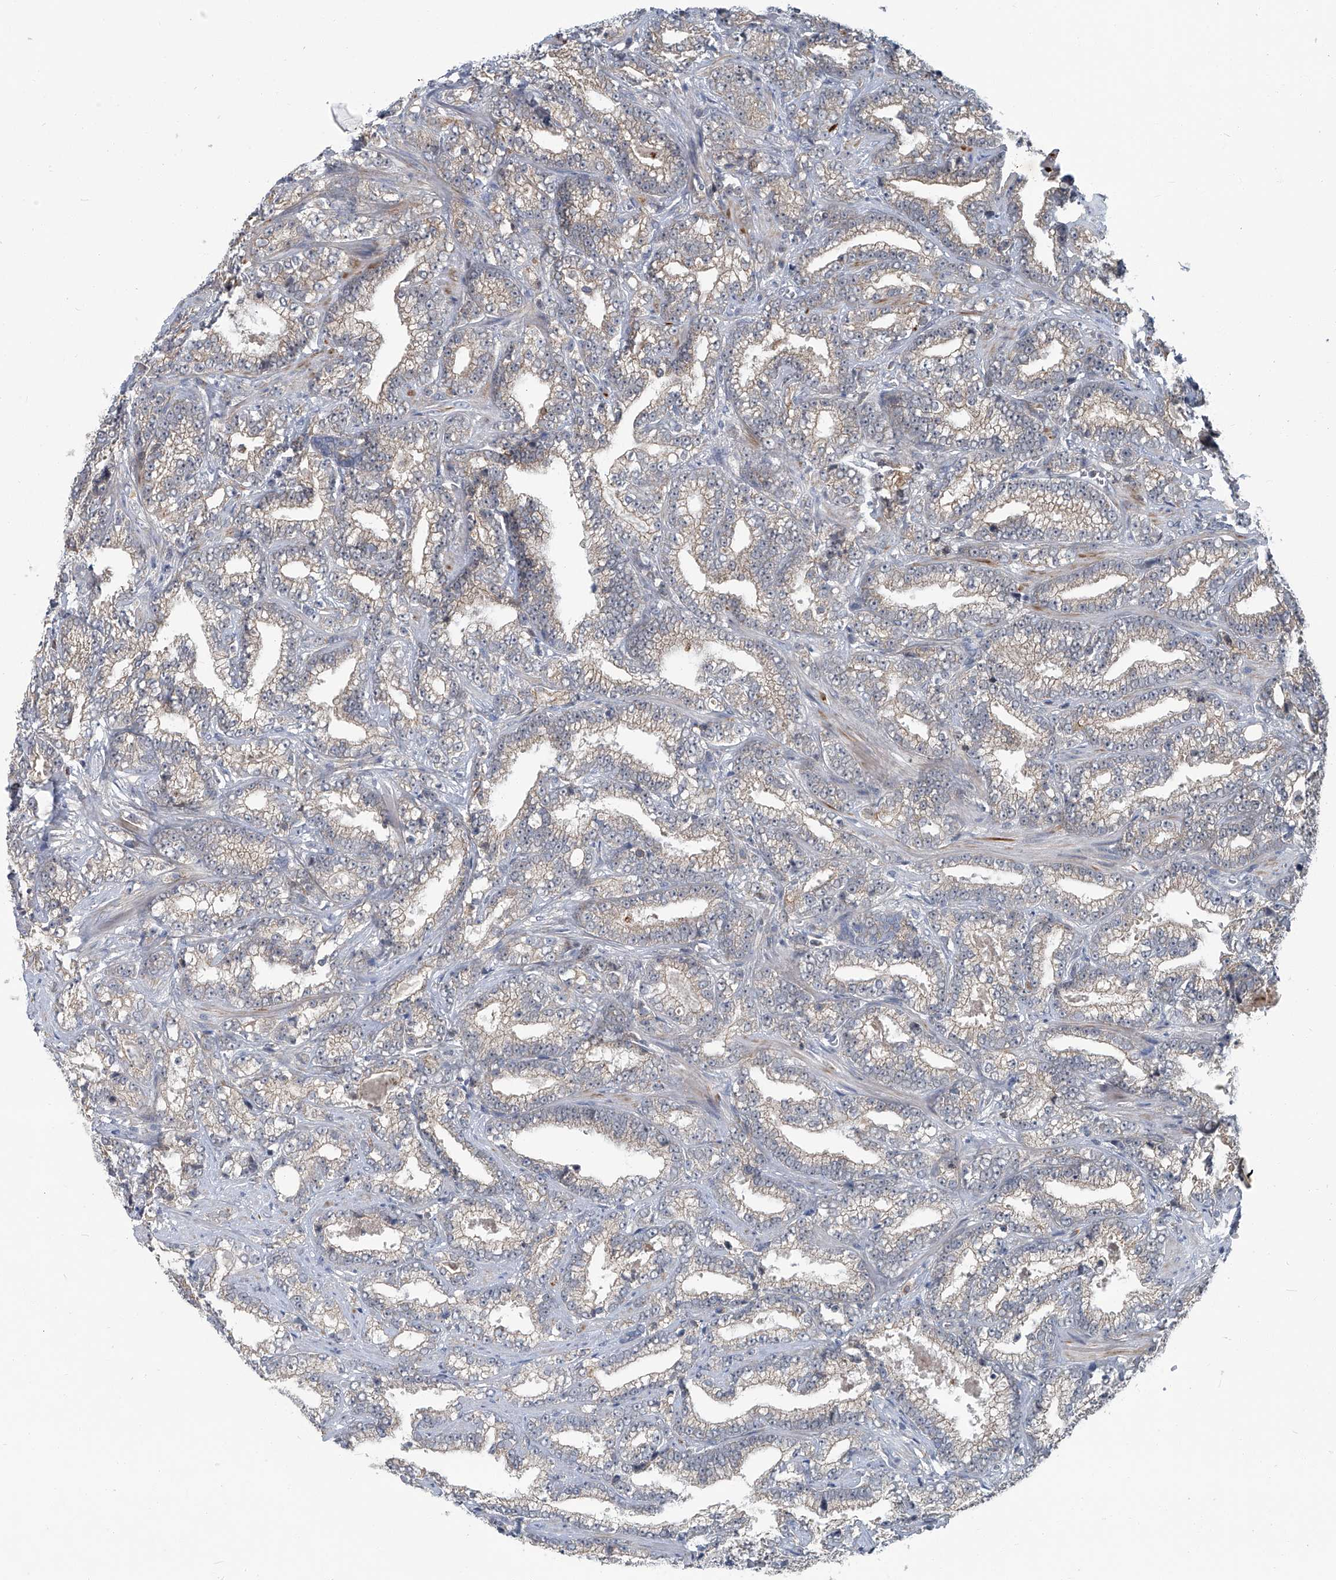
{"staining": {"intensity": "negative", "quantity": "none", "location": "none"}, "tissue": "prostate cancer", "cell_type": "Tumor cells", "image_type": "cancer", "snomed": [{"axis": "morphology", "description": "Adenocarcinoma, High grade"}, {"axis": "topography", "description": "Prostate and seminal vesicle, NOS"}], "caption": "There is no significant positivity in tumor cells of prostate cancer.", "gene": "AKNAD1", "patient": {"sex": "male", "age": 67}}